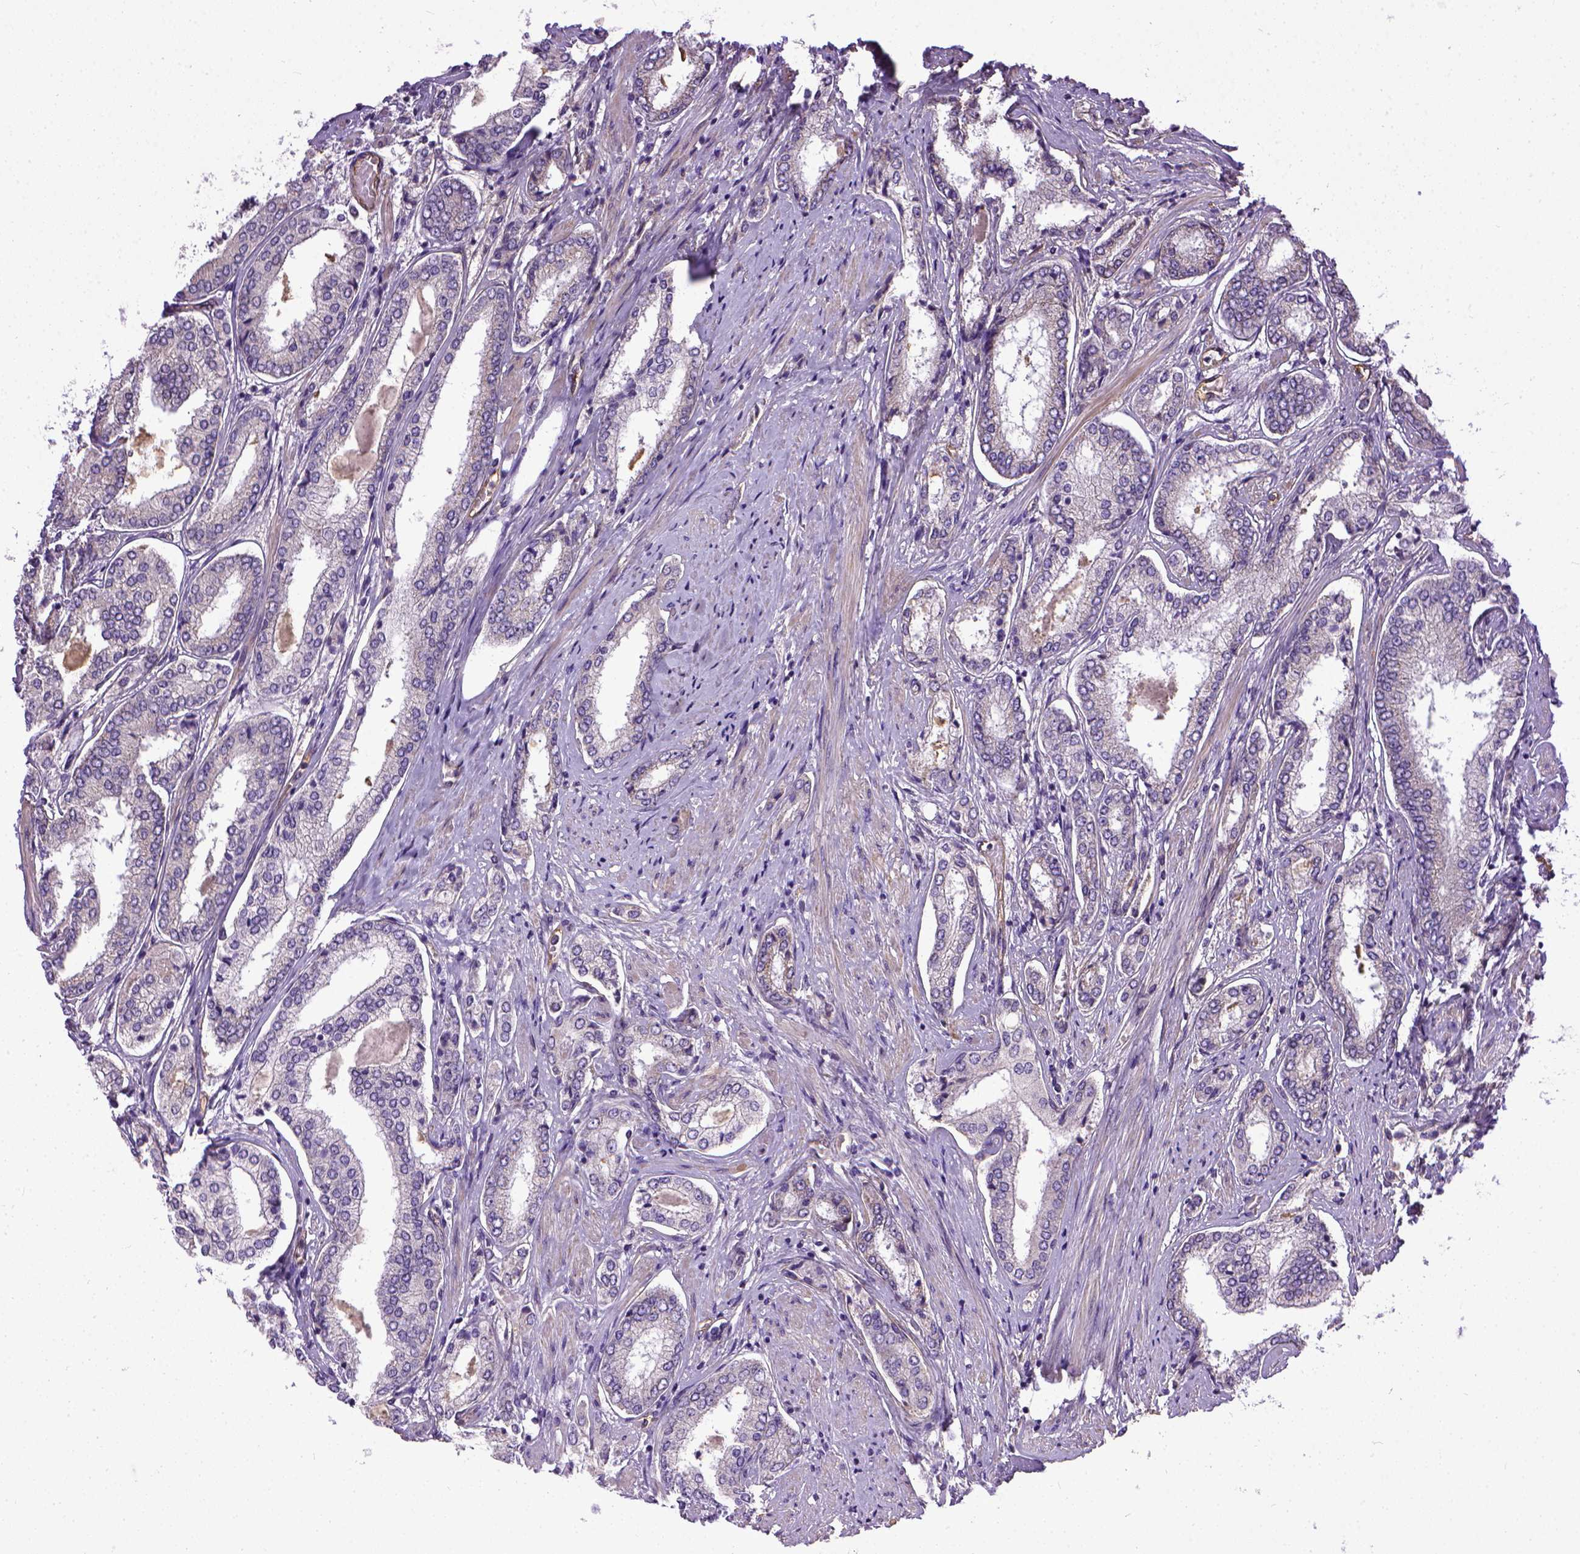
{"staining": {"intensity": "negative", "quantity": "none", "location": "none"}, "tissue": "prostate cancer", "cell_type": "Tumor cells", "image_type": "cancer", "snomed": [{"axis": "morphology", "description": "Adenocarcinoma, NOS"}, {"axis": "topography", "description": "Prostate"}], "caption": "An immunohistochemistry (IHC) image of prostate adenocarcinoma is shown. There is no staining in tumor cells of prostate adenocarcinoma.", "gene": "ENG", "patient": {"sex": "male", "age": 63}}